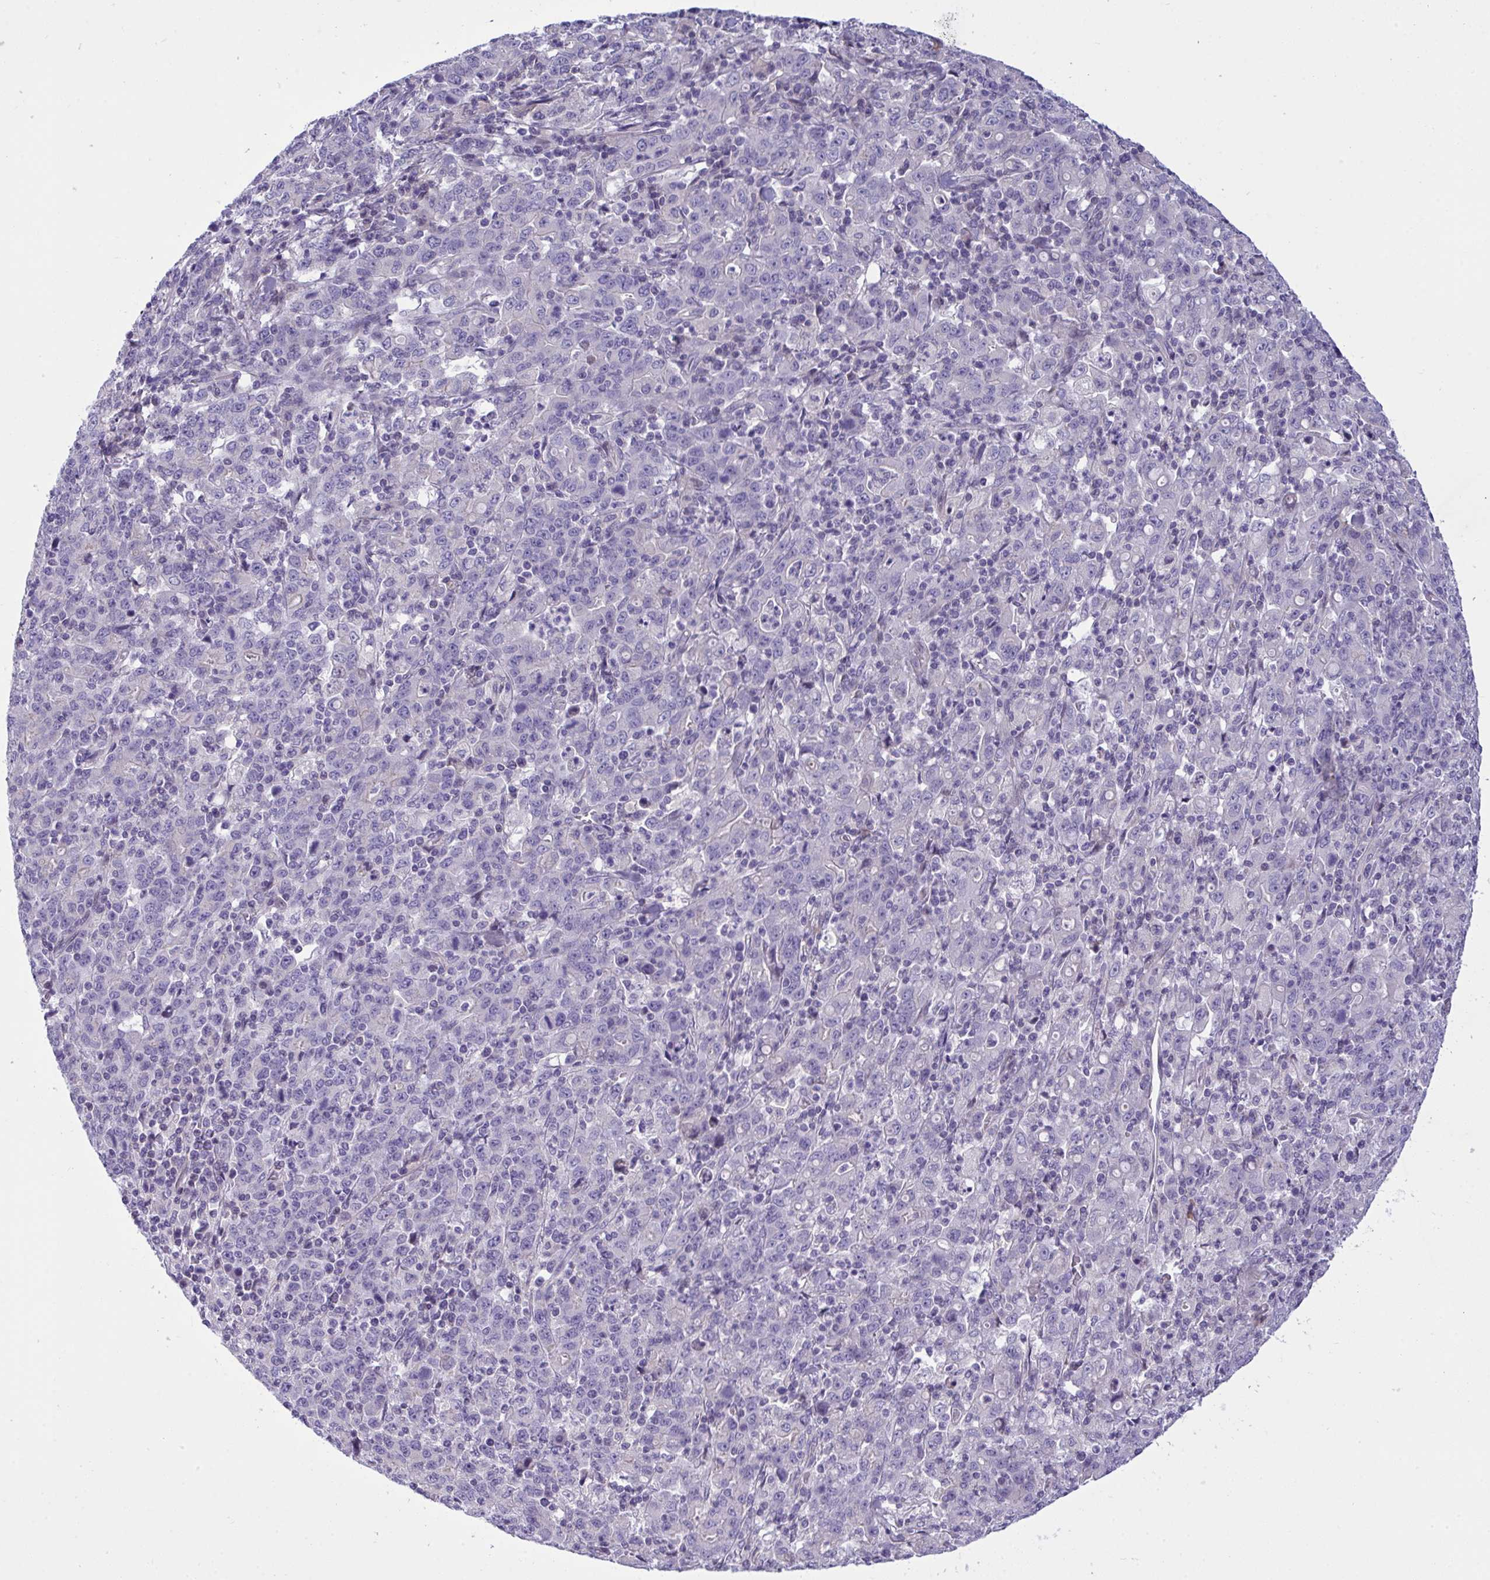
{"staining": {"intensity": "negative", "quantity": "none", "location": "none"}, "tissue": "stomach cancer", "cell_type": "Tumor cells", "image_type": "cancer", "snomed": [{"axis": "morphology", "description": "Adenocarcinoma, NOS"}, {"axis": "topography", "description": "Stomach, upper"}], "caption": "This is an IHC image of stomach cancer. There is no expression in tumor cells.", "gene": "WDR97", "patient": {"sex": "male", "age": 69}}